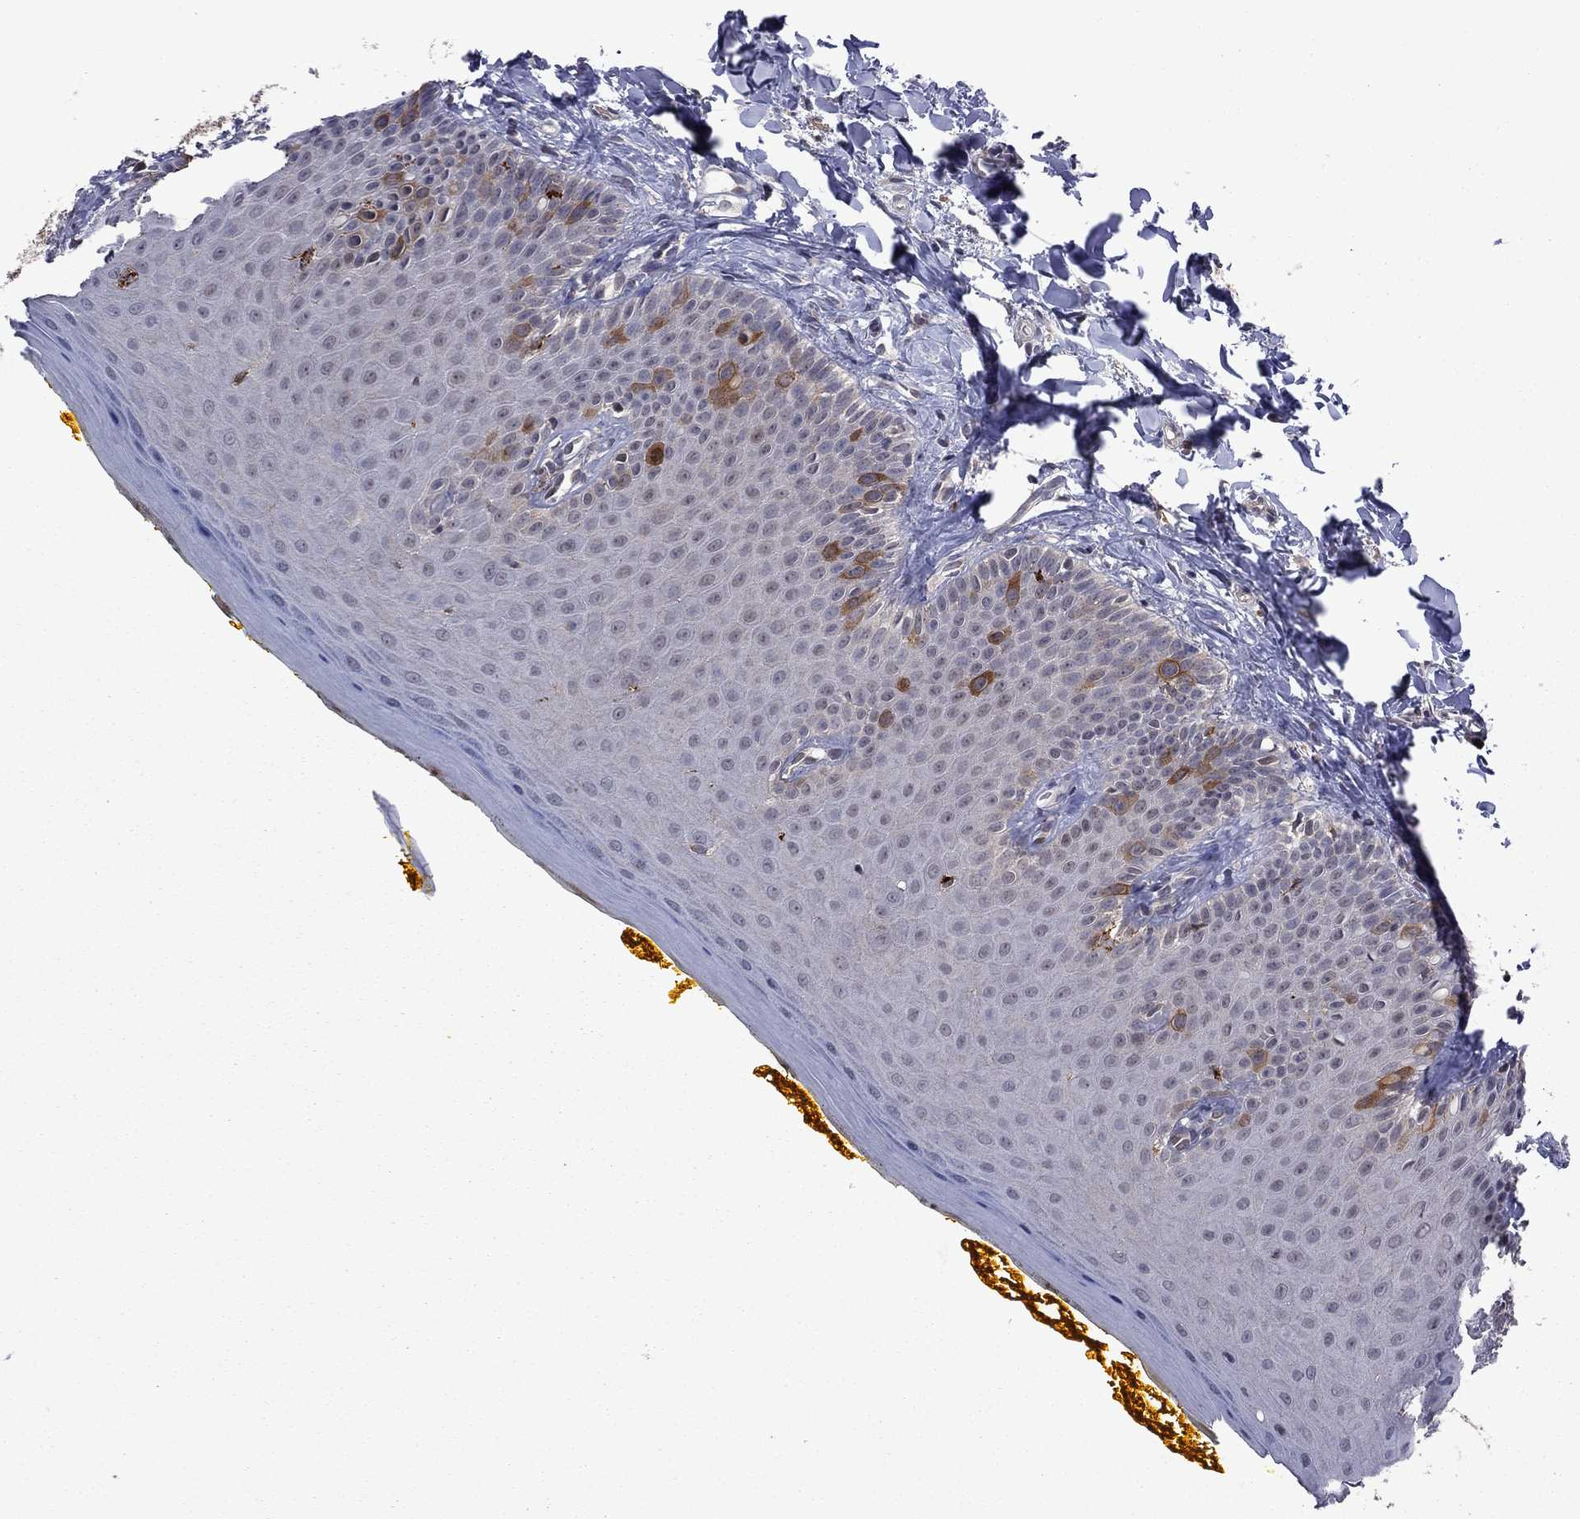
{"staining": {"intensity": "strong", "quantity": "<25%", "location": "cytoplasmic/membranous"}, "tissue": "oral mucosa", "cell_type": "Squamous epithelial cells", "image_type": "normal", "snomed": [{"axis": "morphology", "description": "Normal tissue, NOS"}, {"axis": "topography", "description": "Oral tissue"}], "caption": "Immunohistochemical staining of unremarkable oral mucosa demonstrates medium levels of strong cytoplasmic/membranous staining in approximately <25% of squamous epithelial cells.", "gene": "GPAA1", "patient": {"sex": "female", "age": 43}}